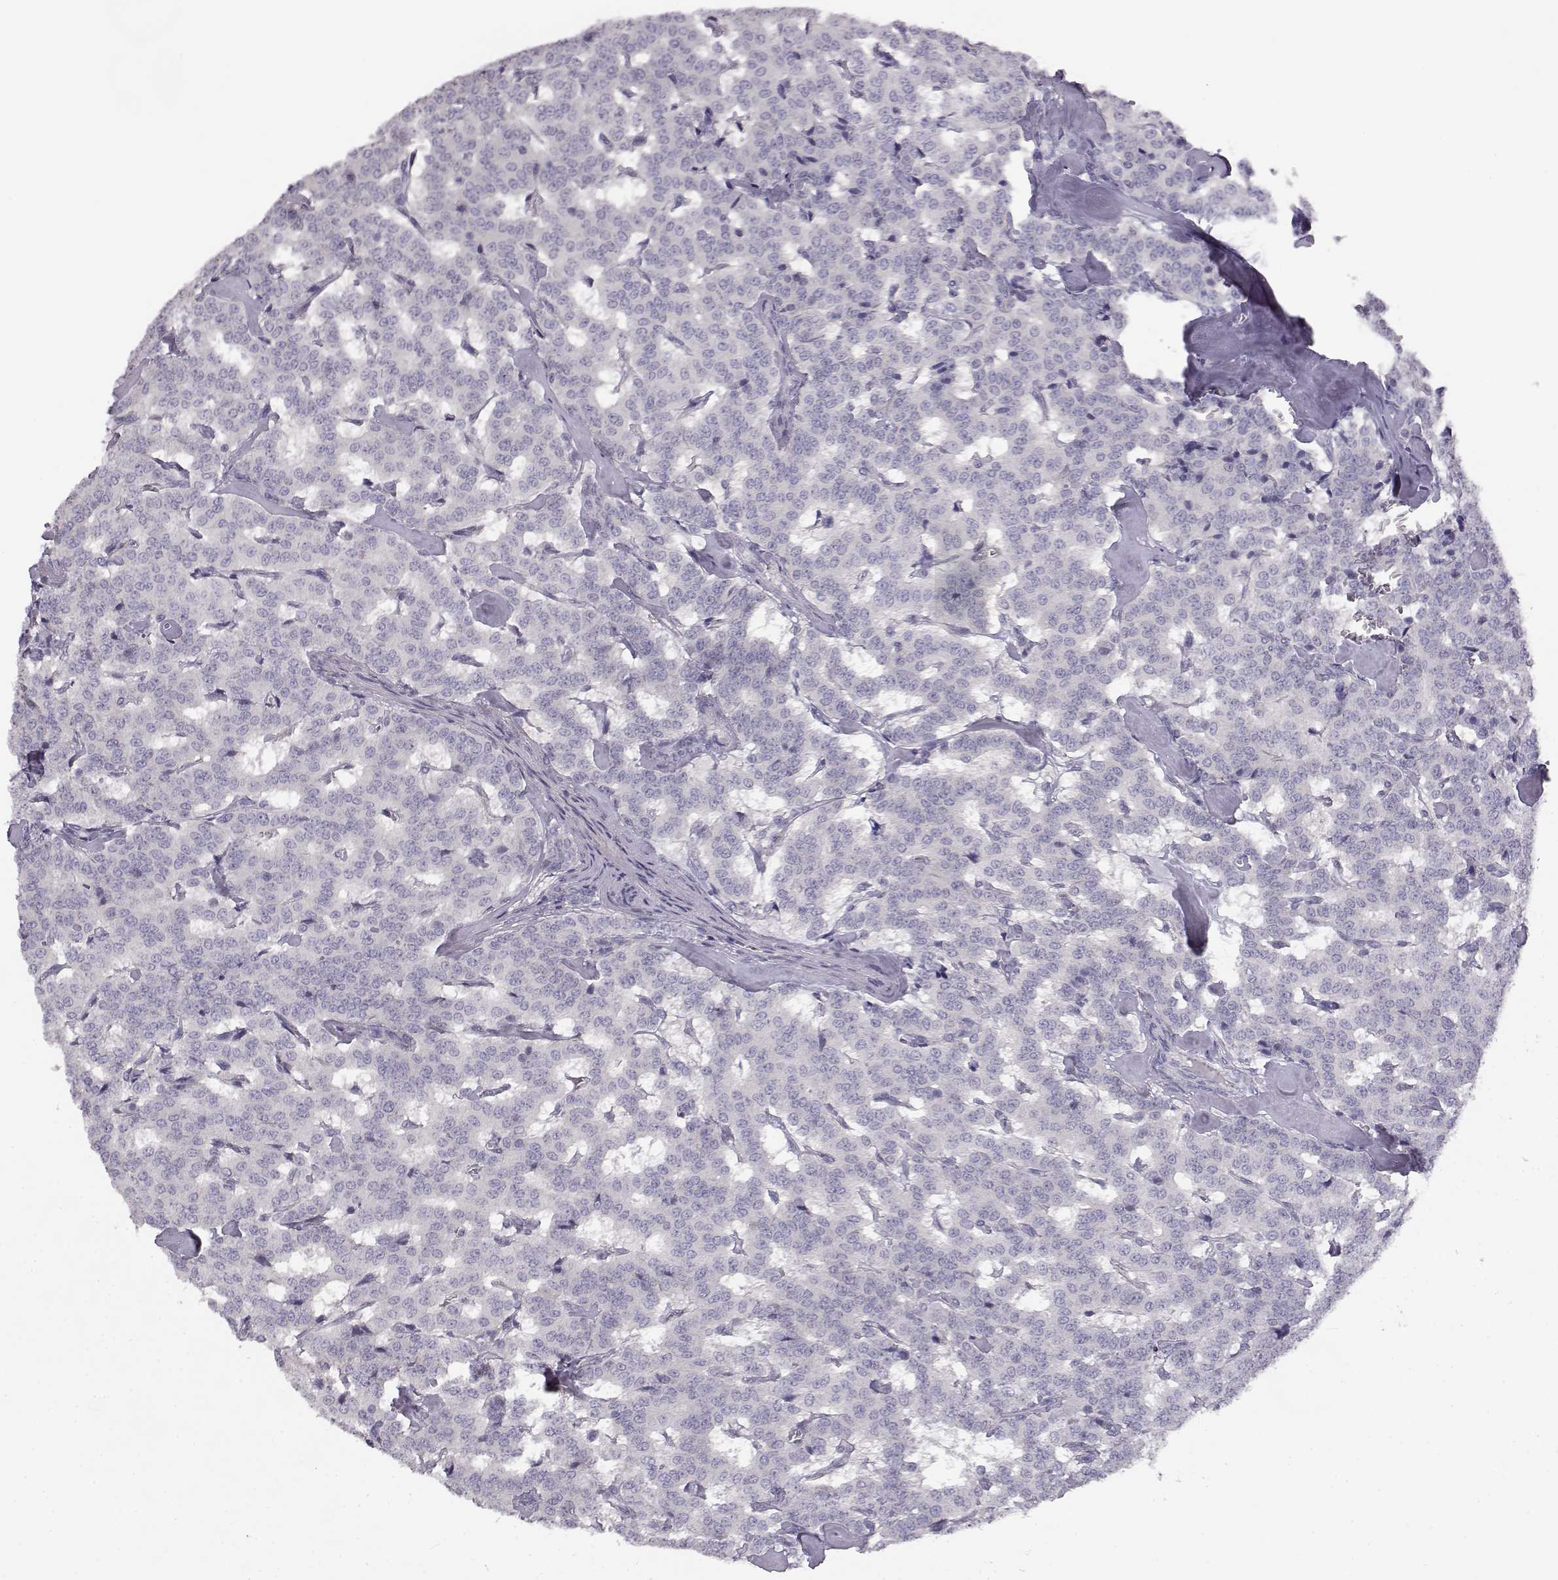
{"staining": {"intensity": "negative", "quantity": "none", "location": "none"}, "tissue": "carcinoid", "cell_type": "Tumor cells", "image_type": "cancer", "snomed": [{"axis": "morphology", "description": "Carcinoid, malignant, NOS"}, {"axis": "topography", "description": "Lung"}], "caption": "The immunohistochemistry histopathology image has no significant expression in tumor cells of malignant carcinoid tissue.", "gene": "MYCBPAP", "patient": {"sex": "female", "age": 46}}